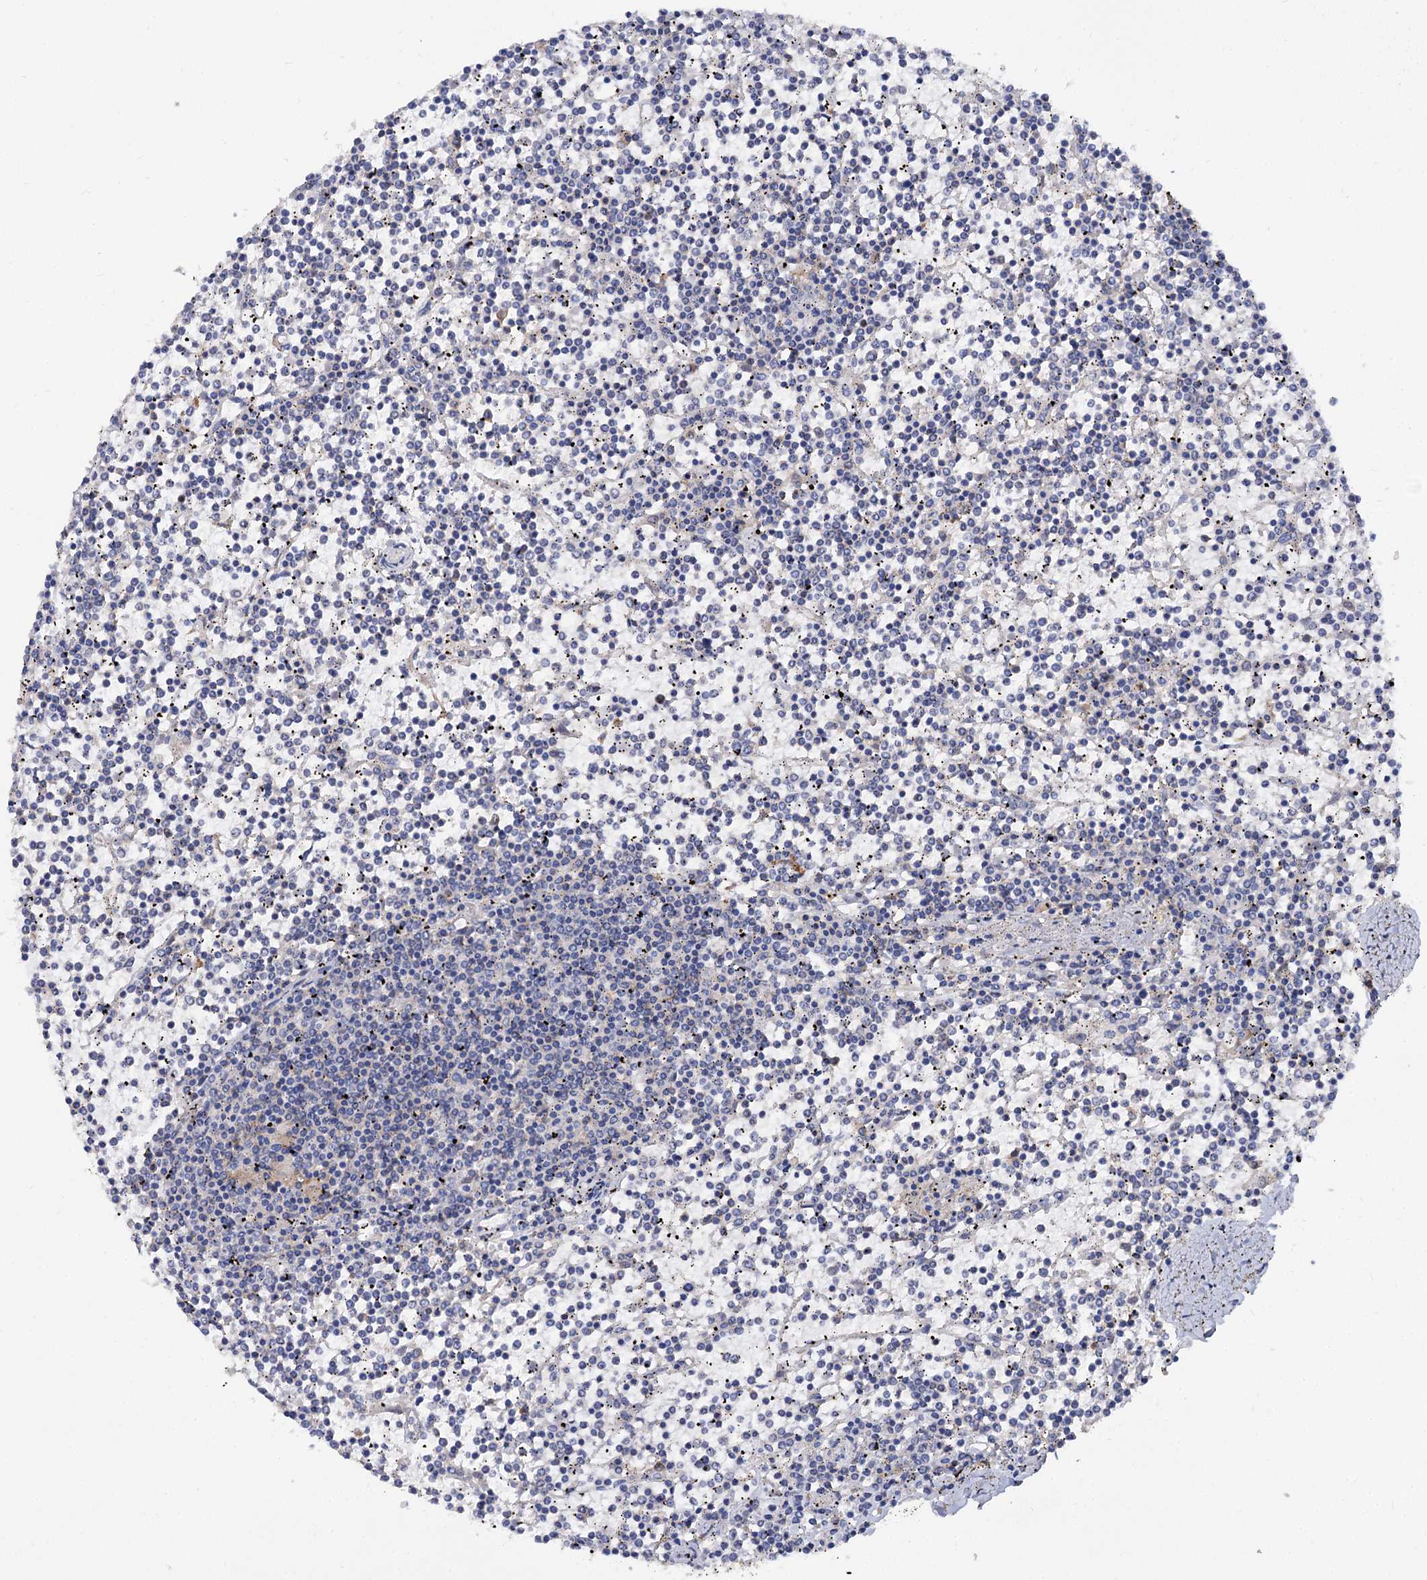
{"staining": {"intensity": "negative", "quantity": "none", "location": "none"}, "tissue": "lymphoma", "cell_type": "Tumor cells", "image_type": "cancer", "snomed": [{"axis": "morphology", "description": "Malignant lymphoma, non-Hodgkin's type, Low grade"}, {"axis": "topography", "description": "Spleen"}], "caption": "Immunohistochemistry of human lymphoma demonstrates no positivity in tumor cells.", "gene": "HVCN1", "patient": {"sex": "female", "age": 19}}